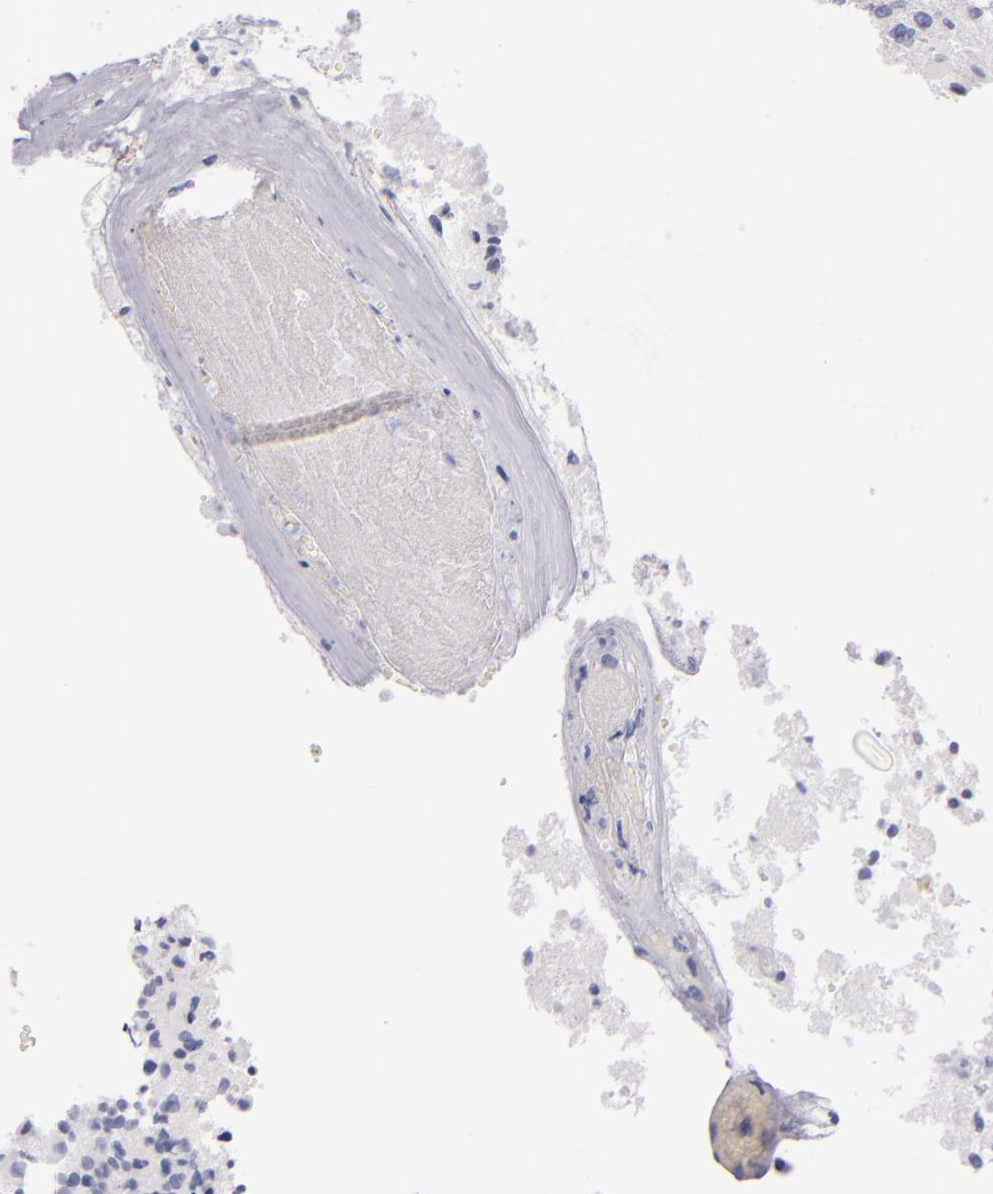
{"staining": {"intensity": "negative", "quantity": "none", "location": "none"}, "tissue": "glioma", "cell_type": "Tumor cells", "image_type": "cancer", "snomed": [{"axis": "morphology", "description": "Glioma, malignant, High grade"}, {"axis": "topography", "description": "Brain"}], "caption": "A high-resolution micrograph shows IHC staining of malignant glioma (high-grade), which demonstrates no significant staining in tumor cells. Nuclei are stained in blue.", "gene": "CD207", "patient": {"sex": "male", "age": 69}}